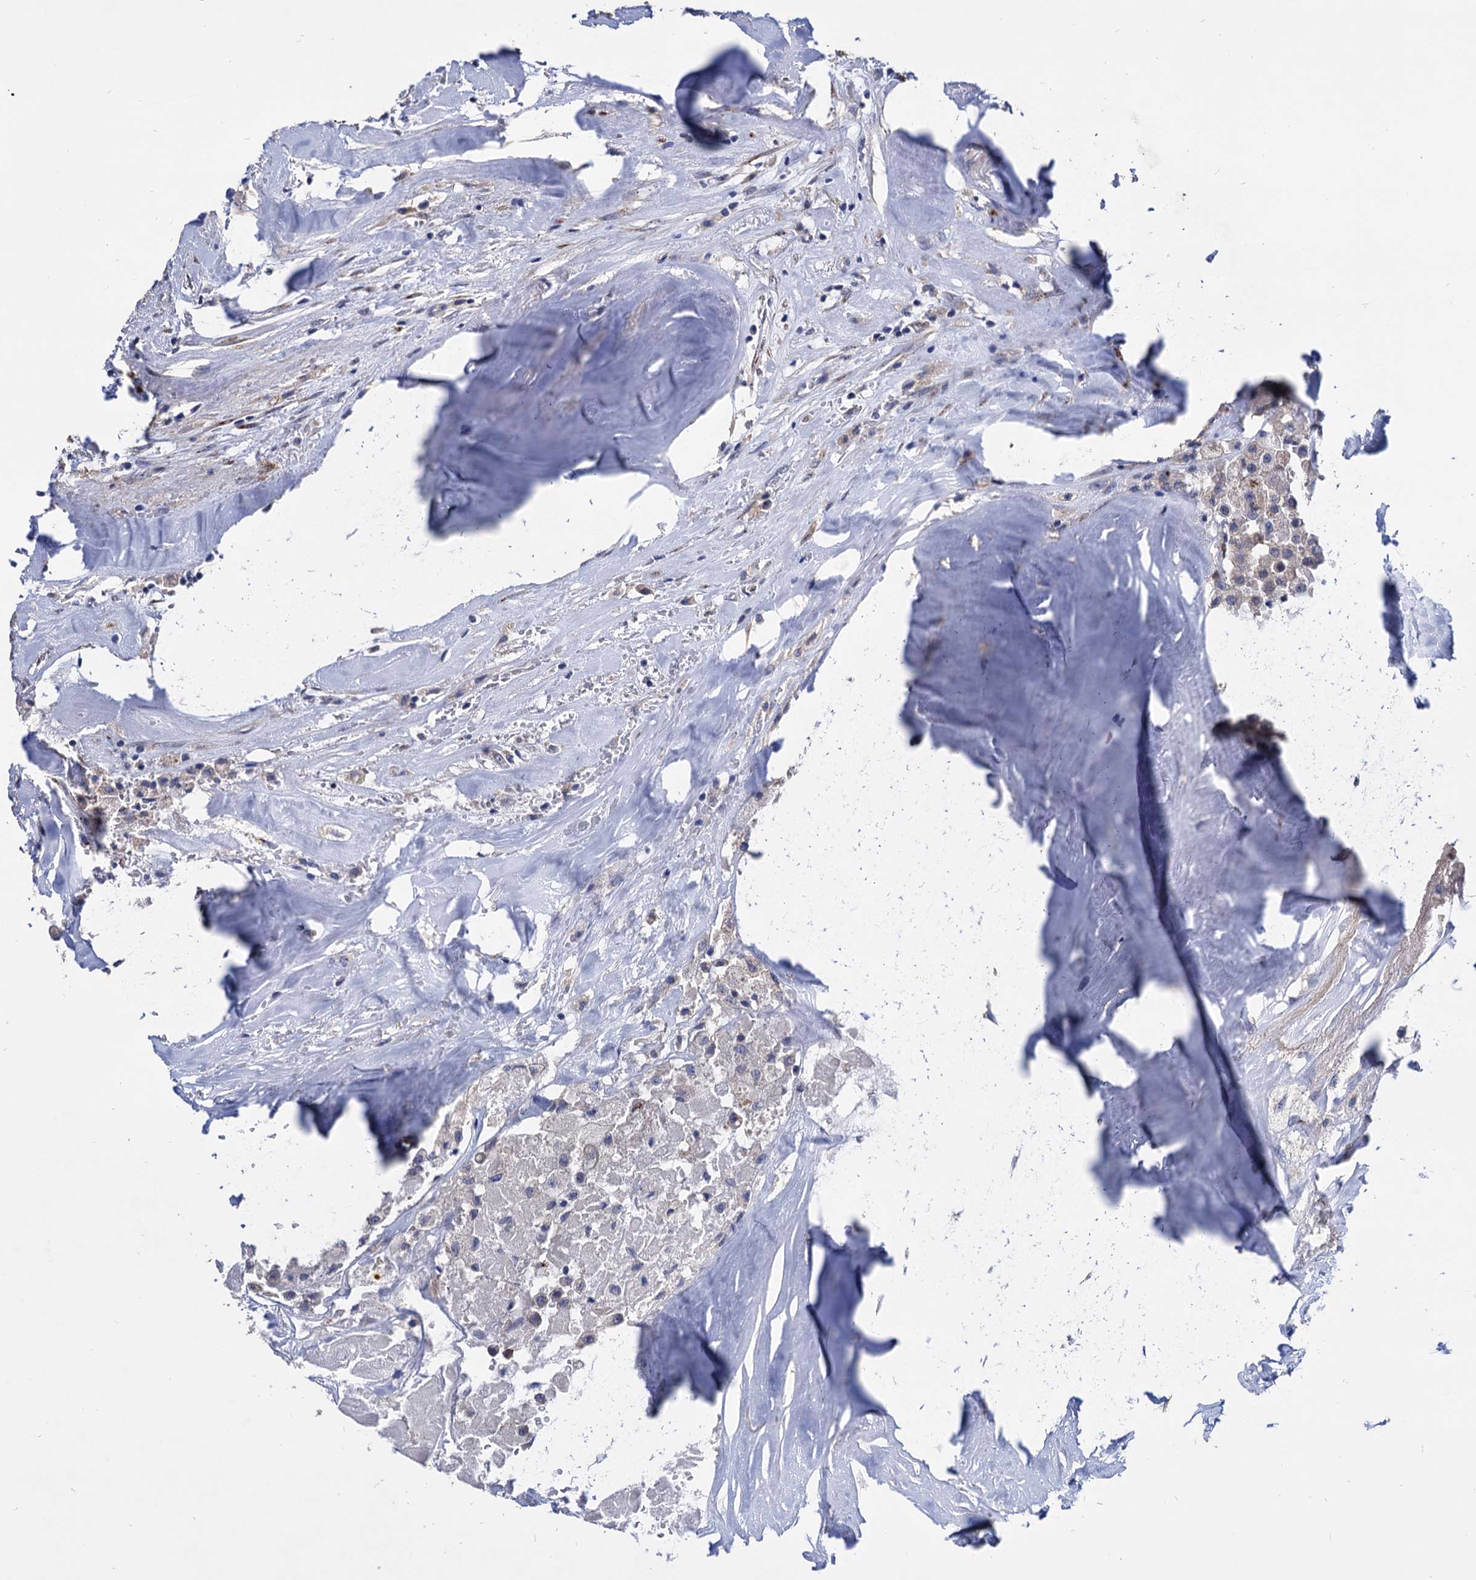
{"staining": {"intensity": "negative", "quantity": "none", "location": "none"}, "tissue": "thyroid cancer", "cell_type": "Tumor cells", "image_type": "cancer", "snomed": [{"axis": "morphology", "description": "Papillary adenocarcinoma, NOS"}, {"axis": "topography", "description": "Thyroid gland"}], "caption": "IHC micrograph of human papillary adenocarcinoma (thyroid) stained for a protein (brown), which displays no positivity in tumor cells.", "gene": "ESD", "patient": {"sex": "female", "age": 59}}